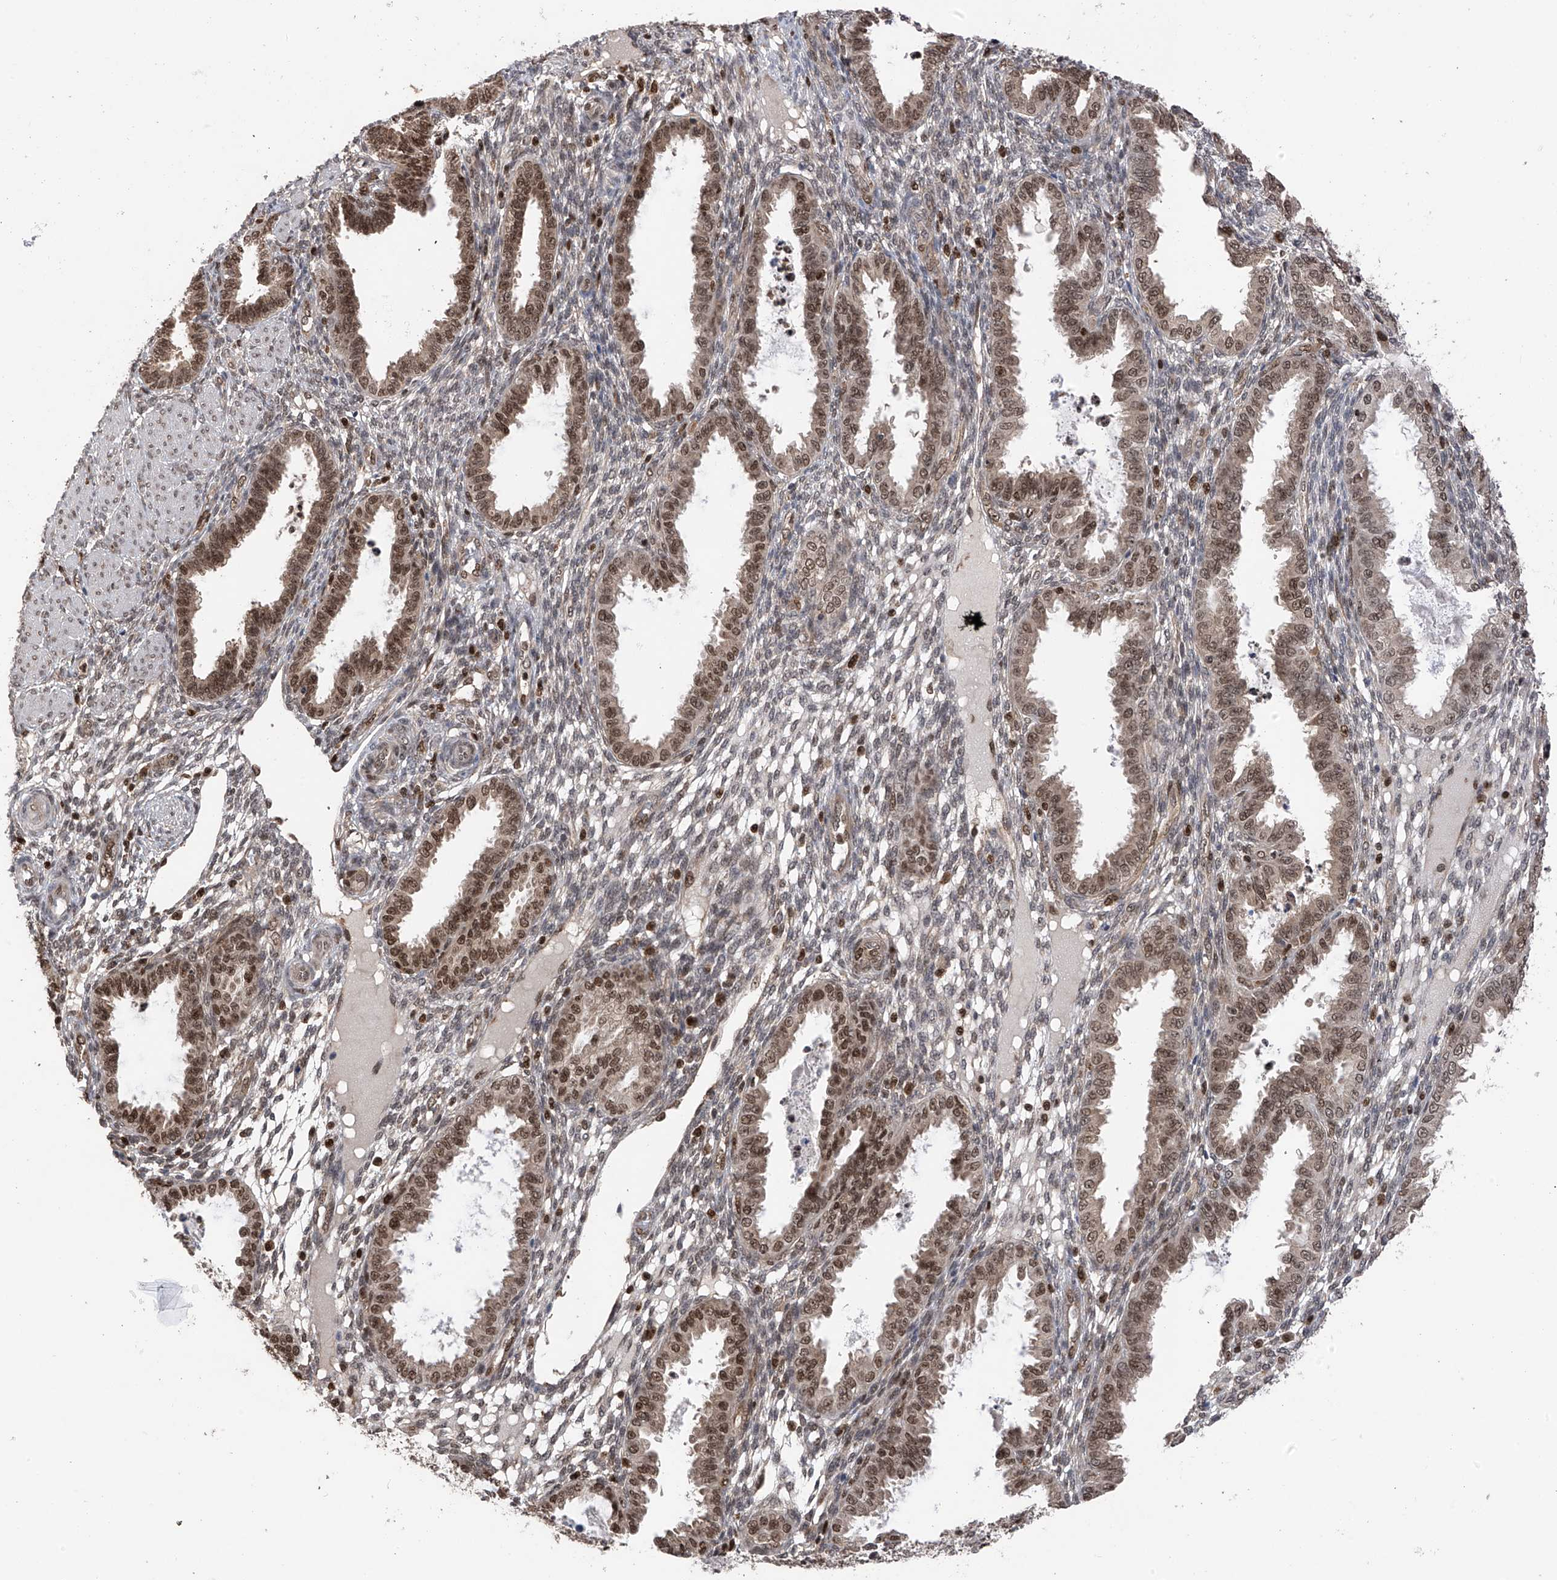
{"staining": {"intensity": "strong", "quantity": "<25%", "location": "nuclear"}, "tissue": "endometrium", "cell_type": "Cells in endometrial stroma", "image_type": "normal", "snomed": [{"axis": "morphology", "description": "Normal tissue, NOS"}, {"axis": "topography", "description": "Endometrium"}], "caption": "Normal endometrium demonstrates strong nuclear expression in about <25% of cells in endometrial stroma, visualized by immunohistochemistry.", "gene": "DNAJC9", "patient": {"sex": "female", "age": 33}}